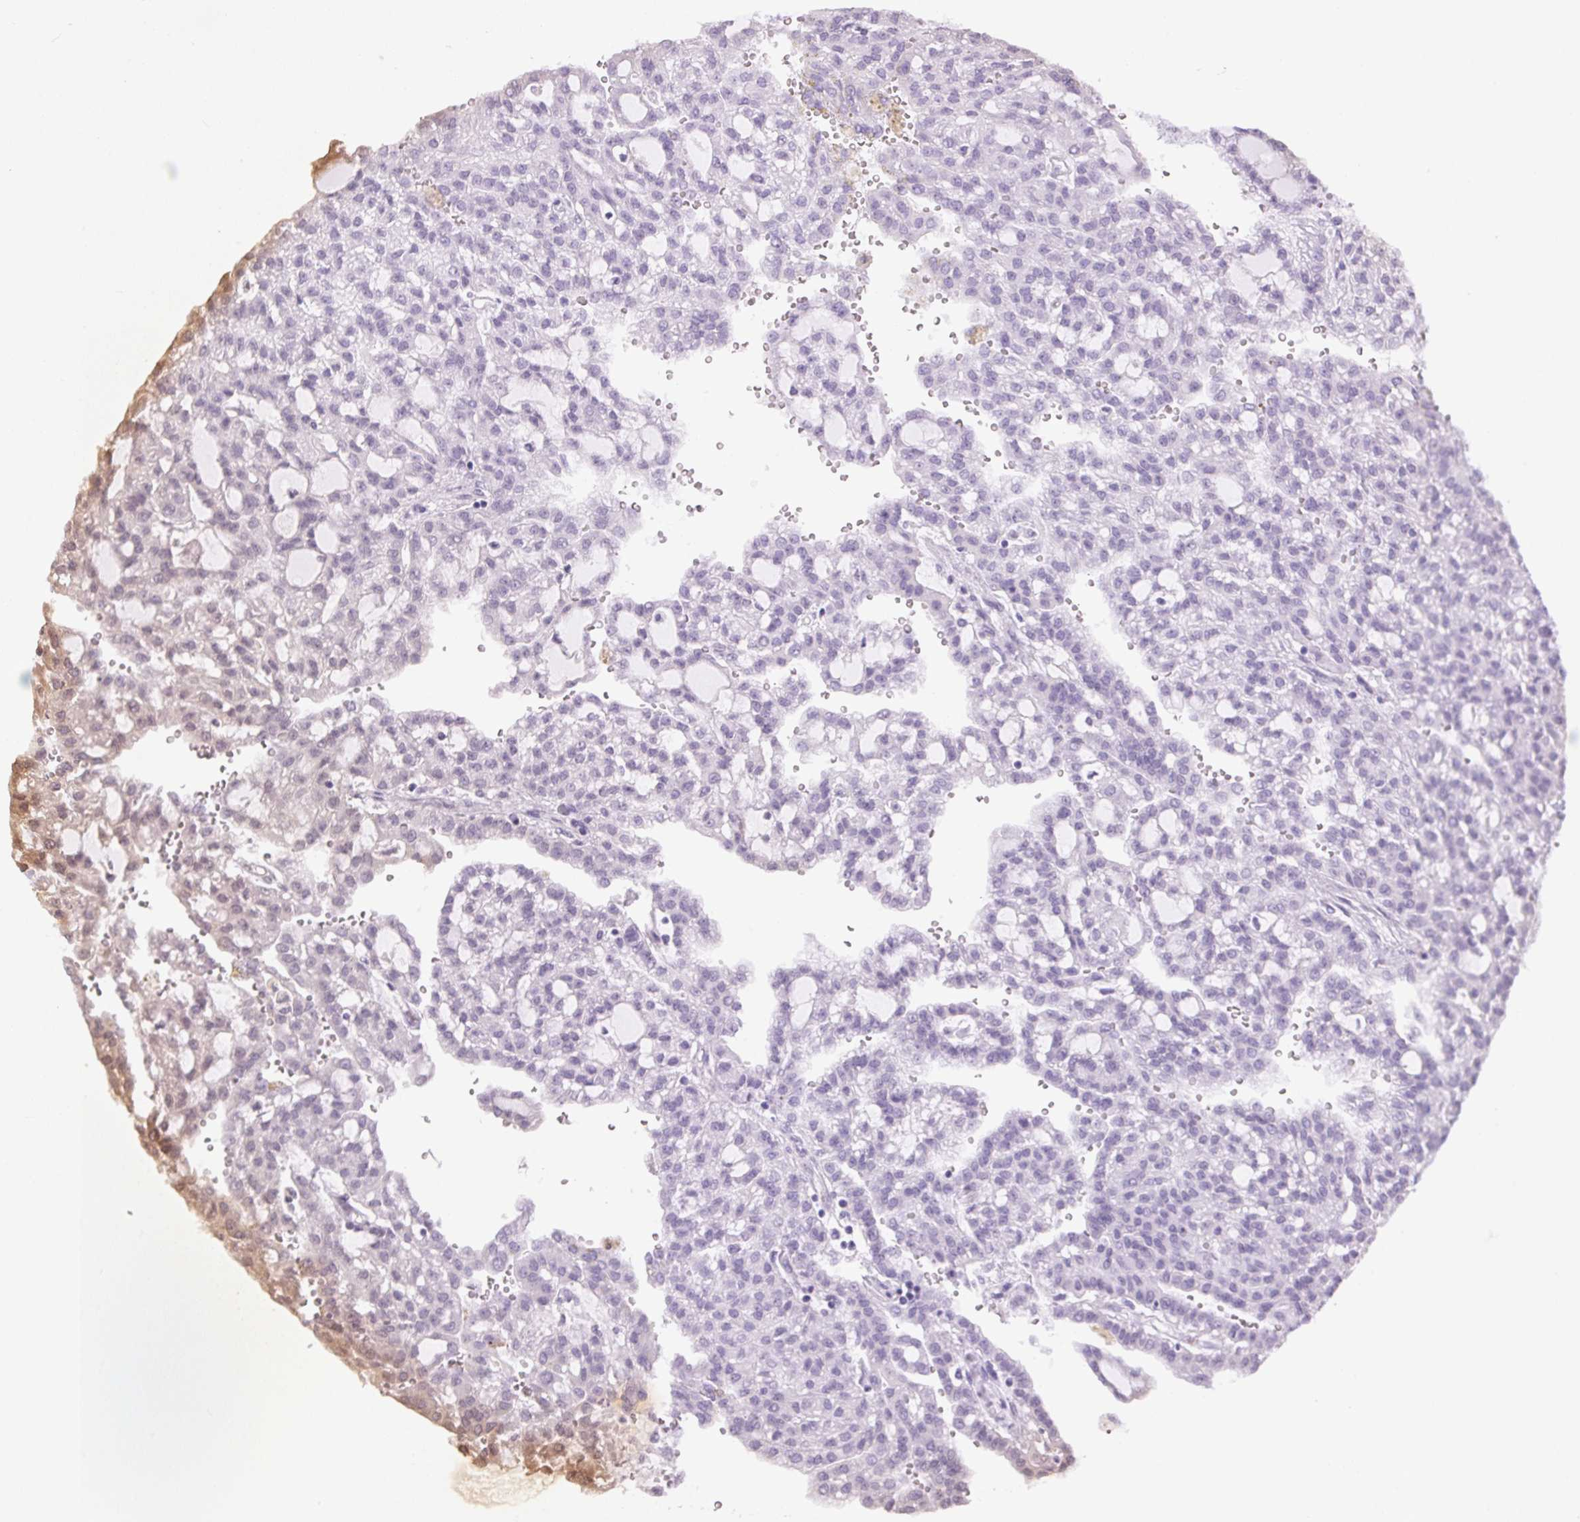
{"staining": {"intensity": "weak", "quantity": "25%-75%", "location": "nuclear"}, "tissue": "renal cancer", "cell_type": "Tumor cells", "image_type": "cancer", "snomed": [{"axis": "morphology", "description": "Adenocarcinoma, NOS"}, {"axis": "topography", "description": "Kidney"}], "caption": "Weak nuclear protein staining is present in approximately 25%-75% of tumor cells in renal adenocarcinoma. (Stains: DAB in brown, nuclei in blue, Microscopy: brightfield microscopy at high magnification).", "gene": "TMEM175", "patient": {"sex": "male", "age": 63}}